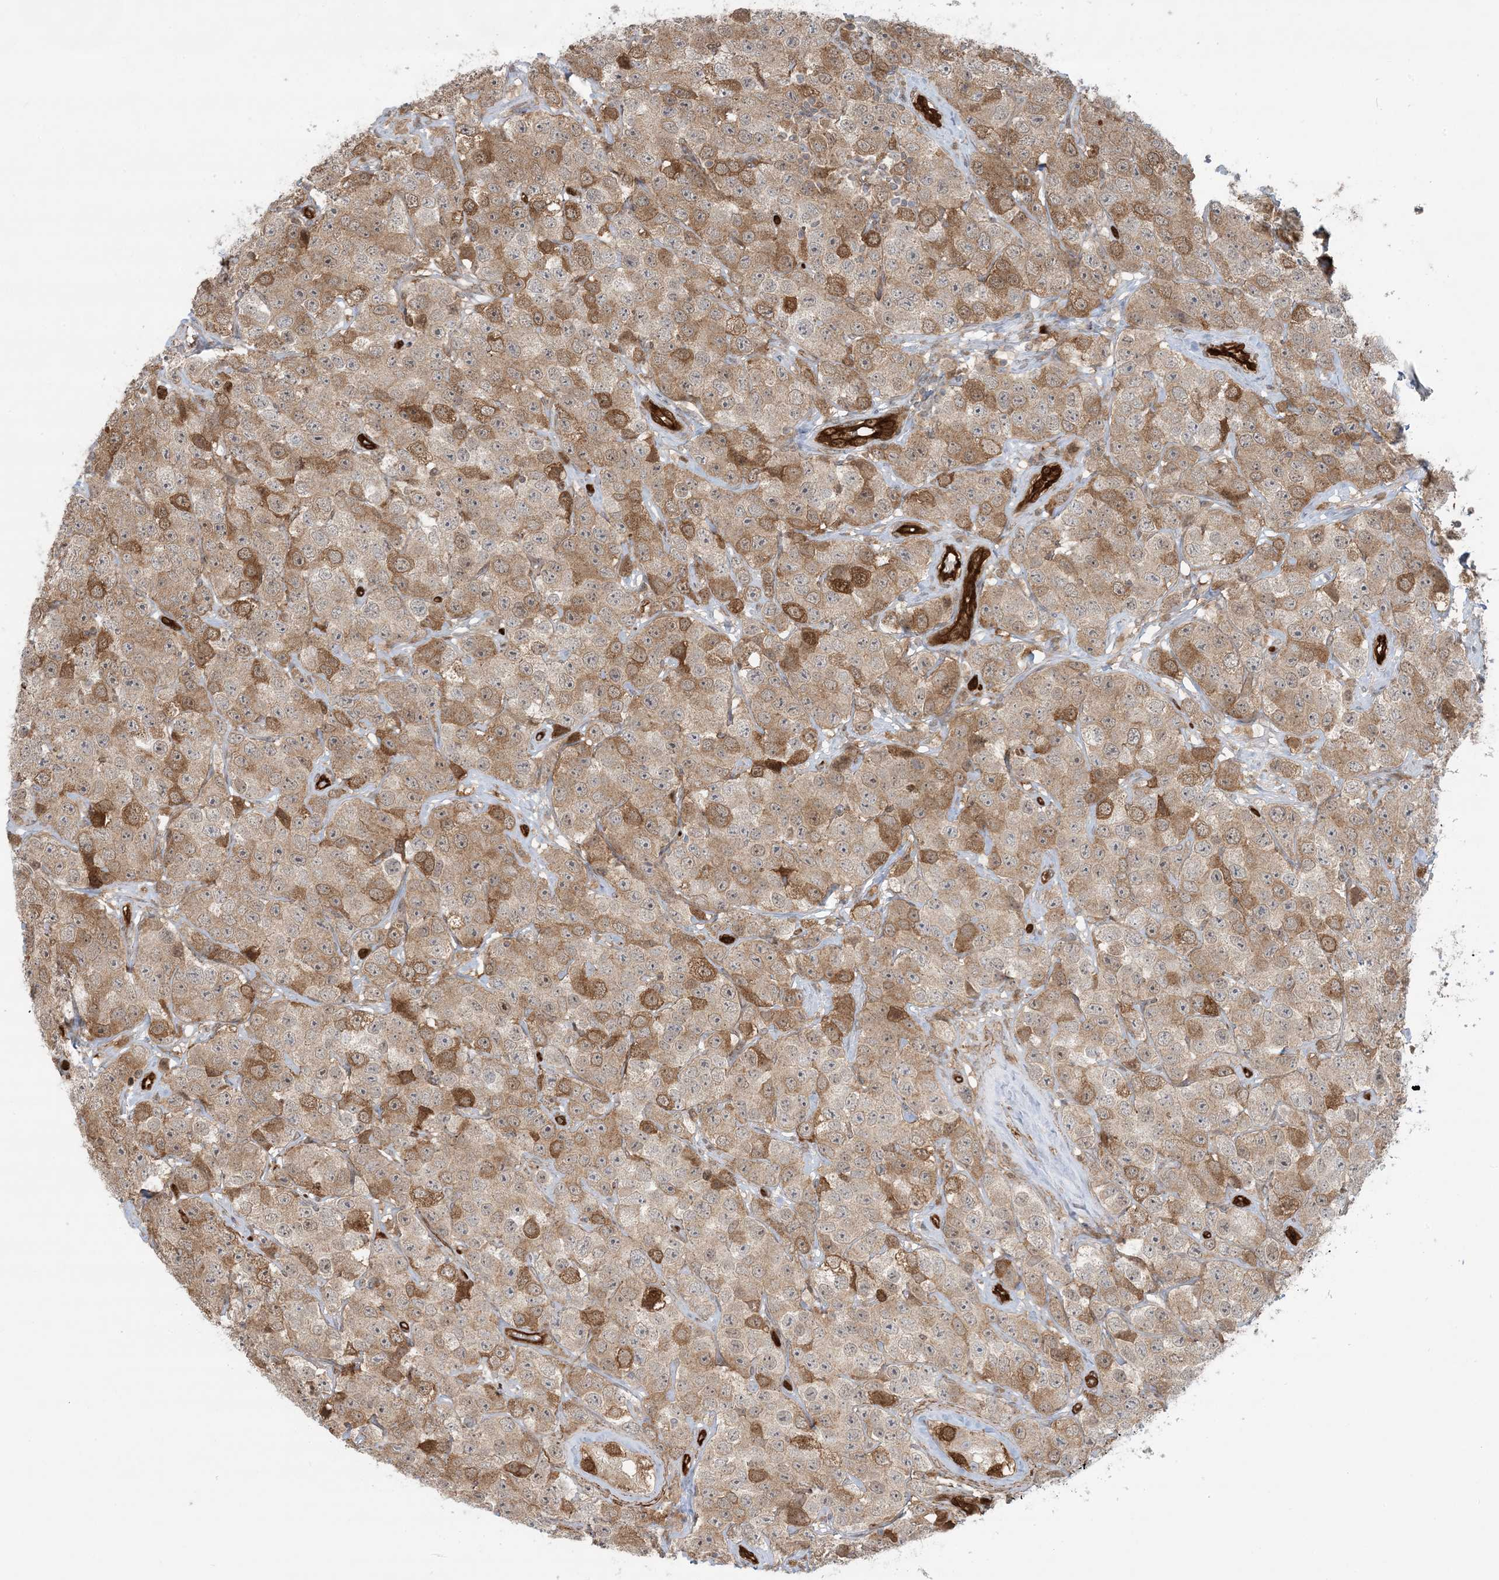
{"staining": {"intensity": "moderate", "quantity": ">75%", "location": "cytoplasmic/membranous"}, "tissue": "testis cancer", "cell_type": "Tumor cells", "image_type": "cancer", "snomed": [{"axis": "morphology", "description": "Seminoma, NOS"}, {"axis": "topography", "description": "Testis"}], "caption": "An image showing moderate cytoplasmic/membranous staining in about >75% of tumor cells in testis cancer (seminoma), as visualized by brown immunohistochemical staining.", "gene": "PPM1F", "patient": {"sex": "male", "age": 28}}